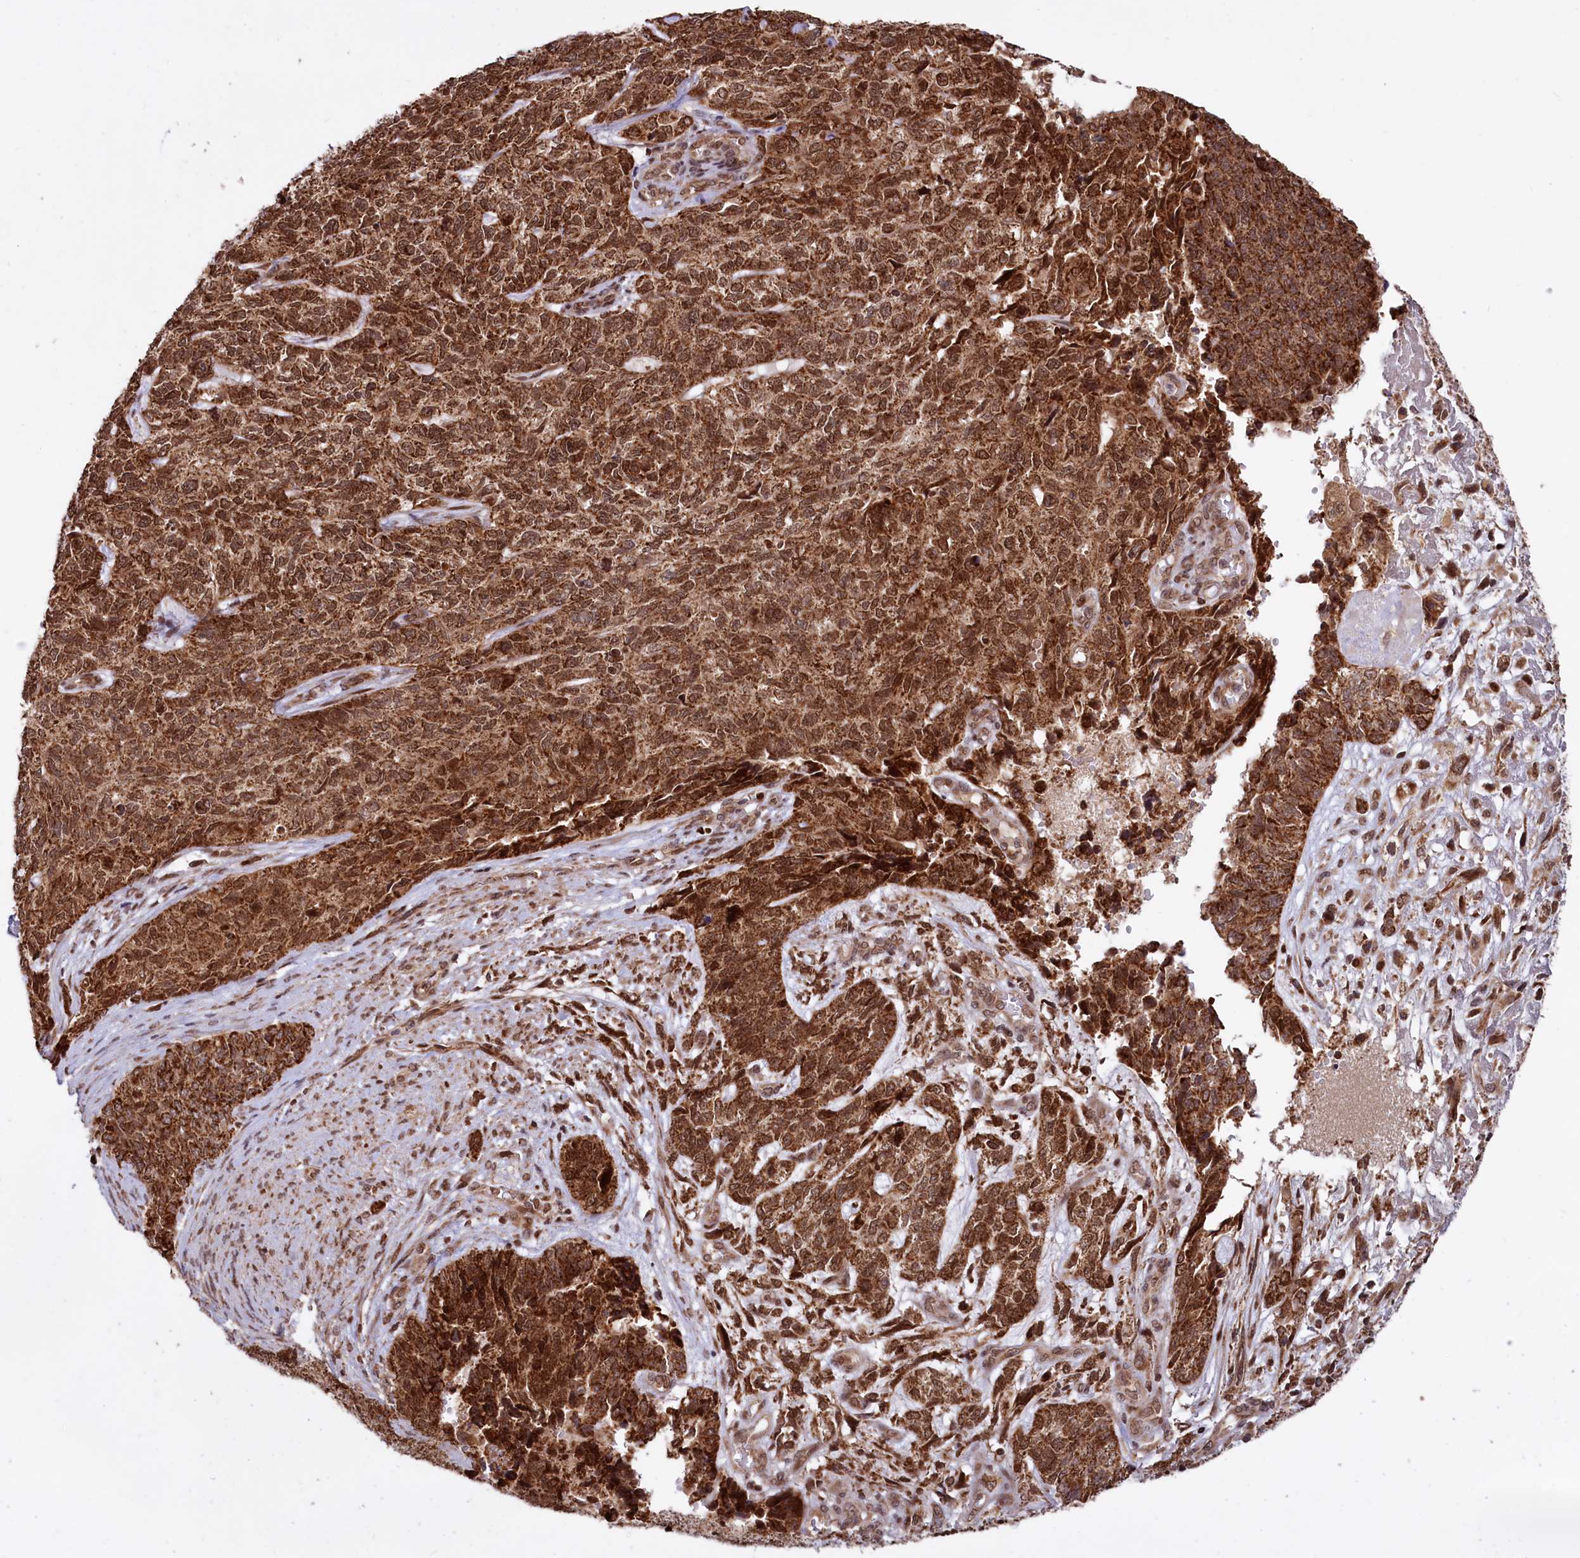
{"staining": {"intensity": "strong", "quantity": ">75%", "location": "cytoplasmic/membranous,nuclear"}, "tissue": "cervical cancer", "cell_type": "Tumor cells", "image_type": "cancer", "snomed": [{"axis": "morphology", "description": "Squamous cell carcinoma, NOS"}, {"axis": "topography", "description": "Cervix"}], "caption": "Cervical cancer stained for a protein (brown) displays strong cytoplasmic/membranous and nuclear positive positivity in approximately >75% of tumor cells.", "gene": "PHC3", "patient": {"sex": "female", "age": 63}}